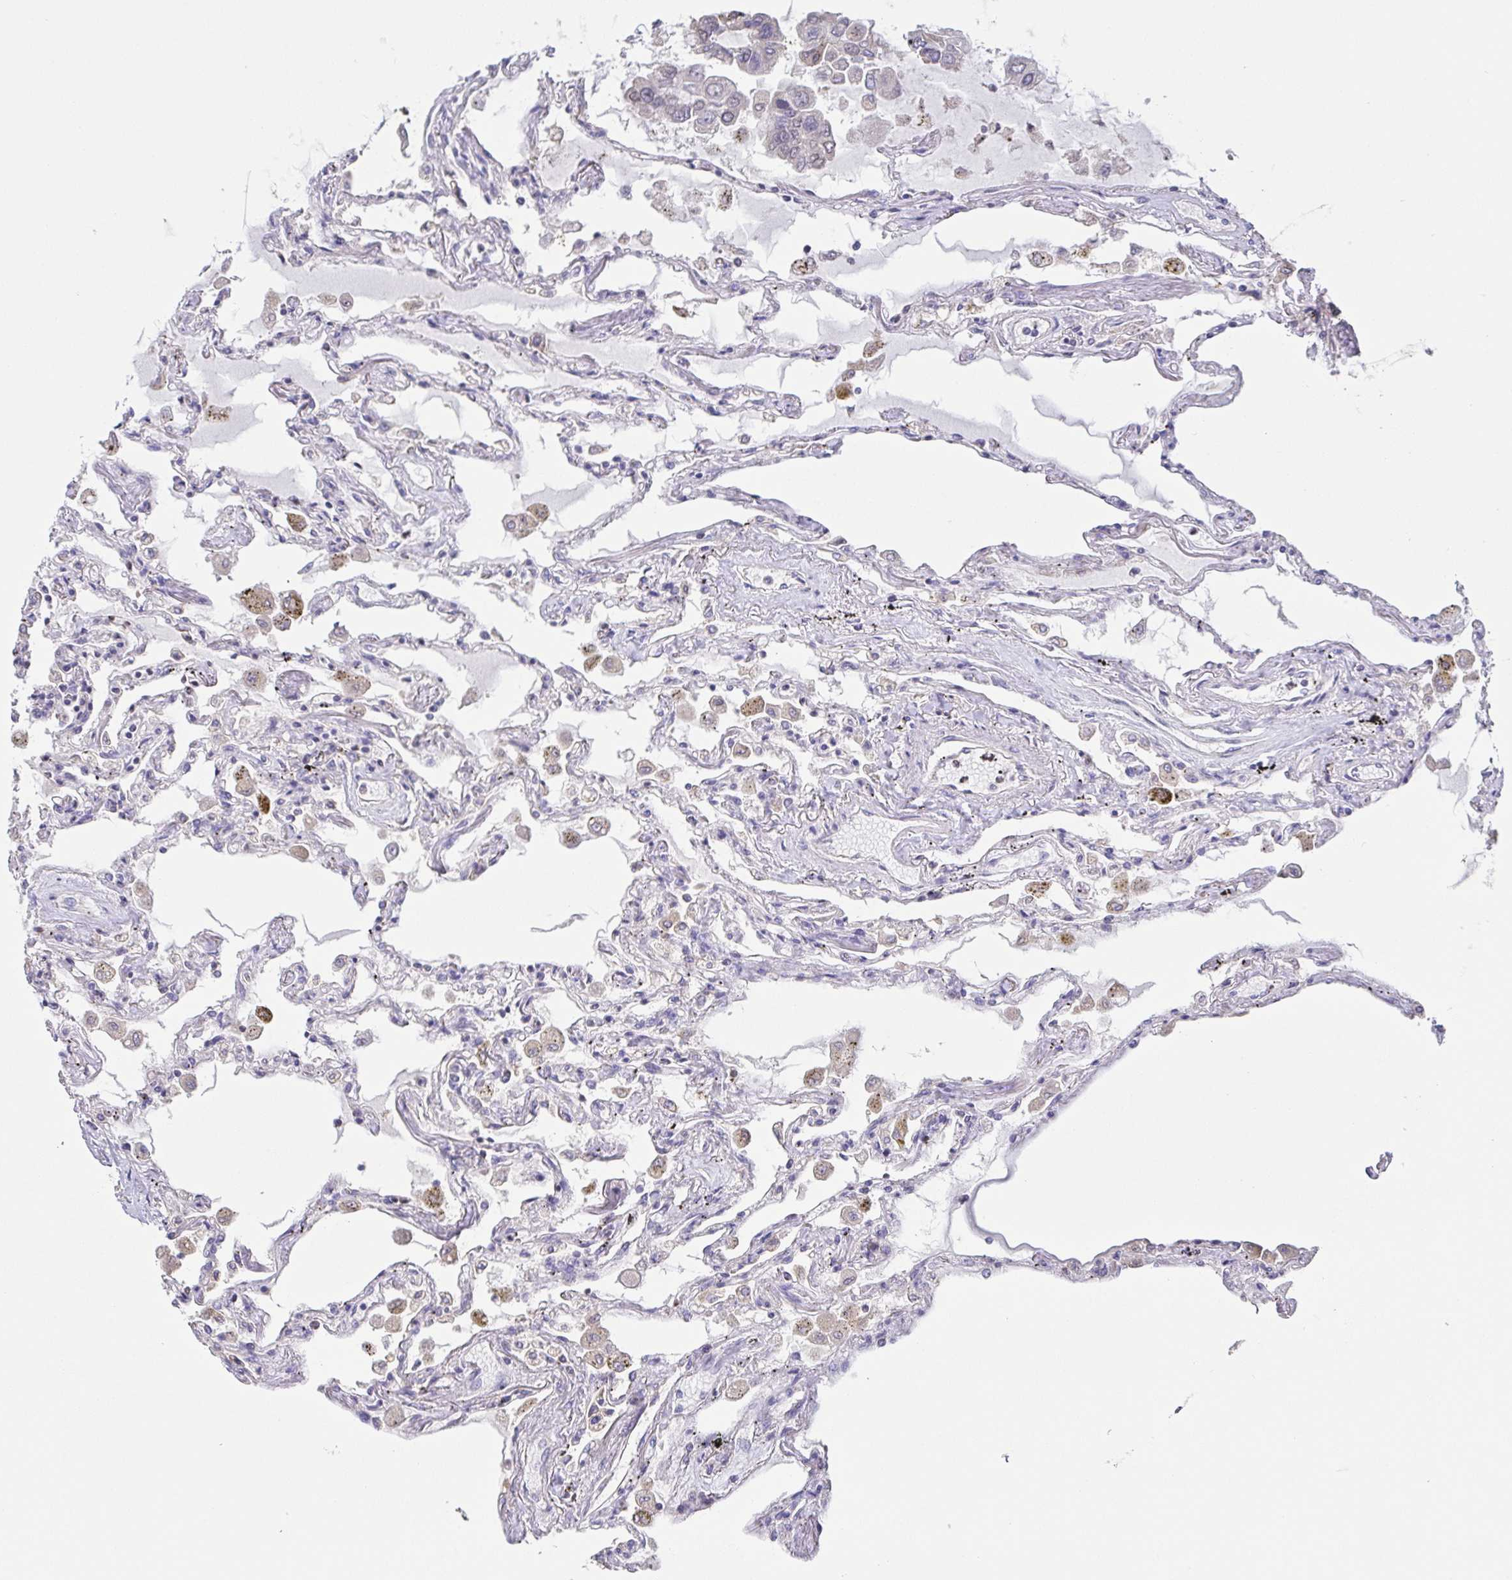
{"staining": {"intensity": "weak", "quantity": "<25%", "location": "cytoplasmic/membranous"}, "tissue": "lung", "cell_type": "Alveolar cells", "image_type": "normal", "snomed": [{"axis": "morphology", "description": "Normal tissue, NOS"}, {"axis": "morphology", "description": "Adenocarcinoma, NOS"}, {"axis": "topography", "description": "Cartilage tissue"}, {"axis": "topography", "description": "Lung"}], "caption": "A high-resolution photomicrograph shows IHC staining of unremarkable lung, which shows no significant expression in alveolar cells. (DAB (3,3'-diaminobenzidine) immunohistochemistry, high magnification).", "gene": "EIF3D", "patient": {"sex": "female", "age": 67}}